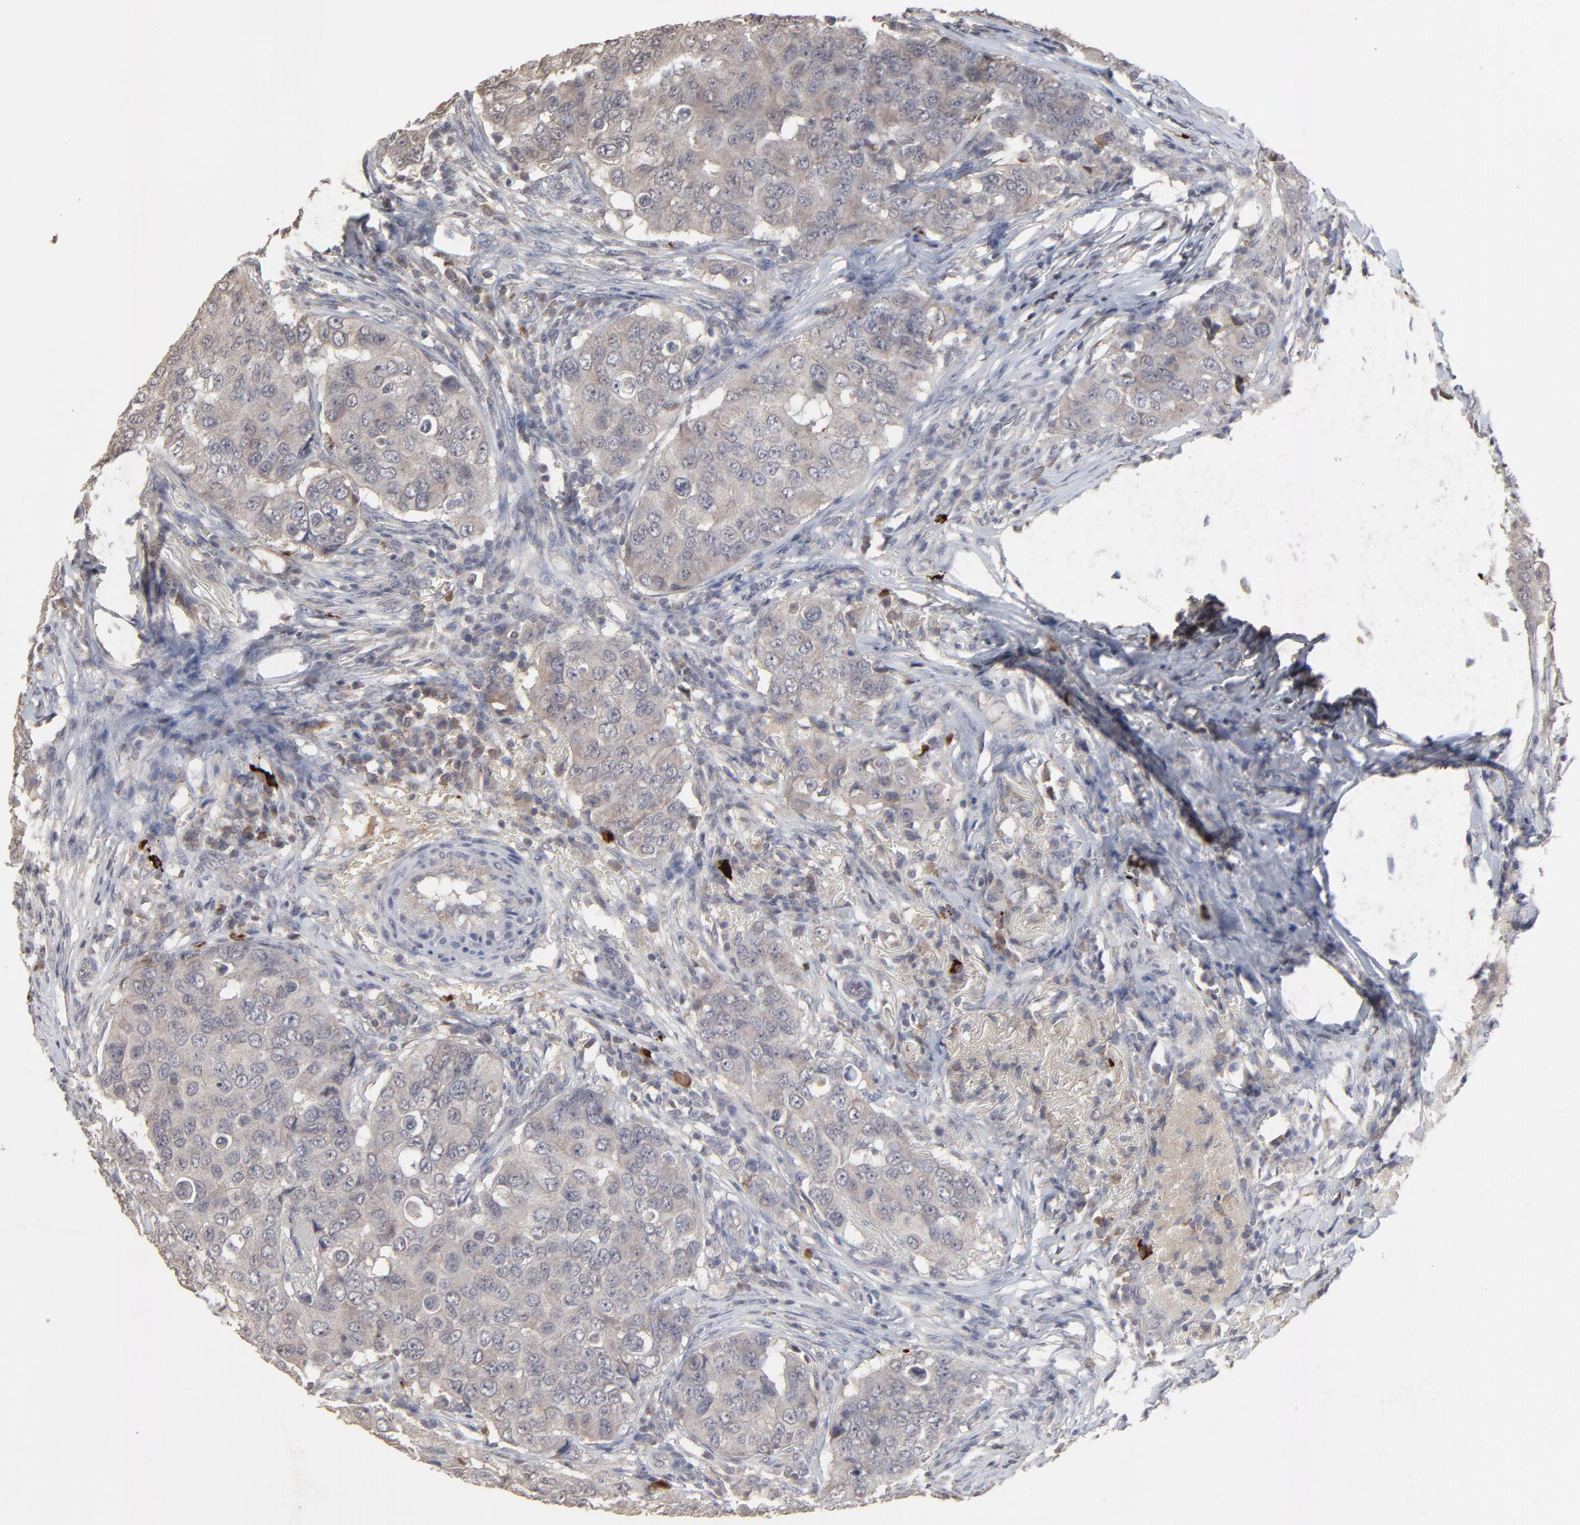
{"staining": {"intensity": "weak", "quantity": ">75%", "location": "cytoplasmic/membranous"}, "tissue": "breast cancer", "cell_type": "Tumor cells", "image_type": "cancer", "snomed": [{"axis": "morphology", "description": "Duct carcinoma"}, {"axis": "topography", "description": "Breast"}], "caption": "Protein expression analysis of human breast cancer reveals weak cytoplasmic/membranous staining in about >75% of tumor cells. (brown staining indicates protein expression, while blue staining denotes nuclei).", "gene": "VPREB3", "patient": {"sex": "female", "age": 54}}